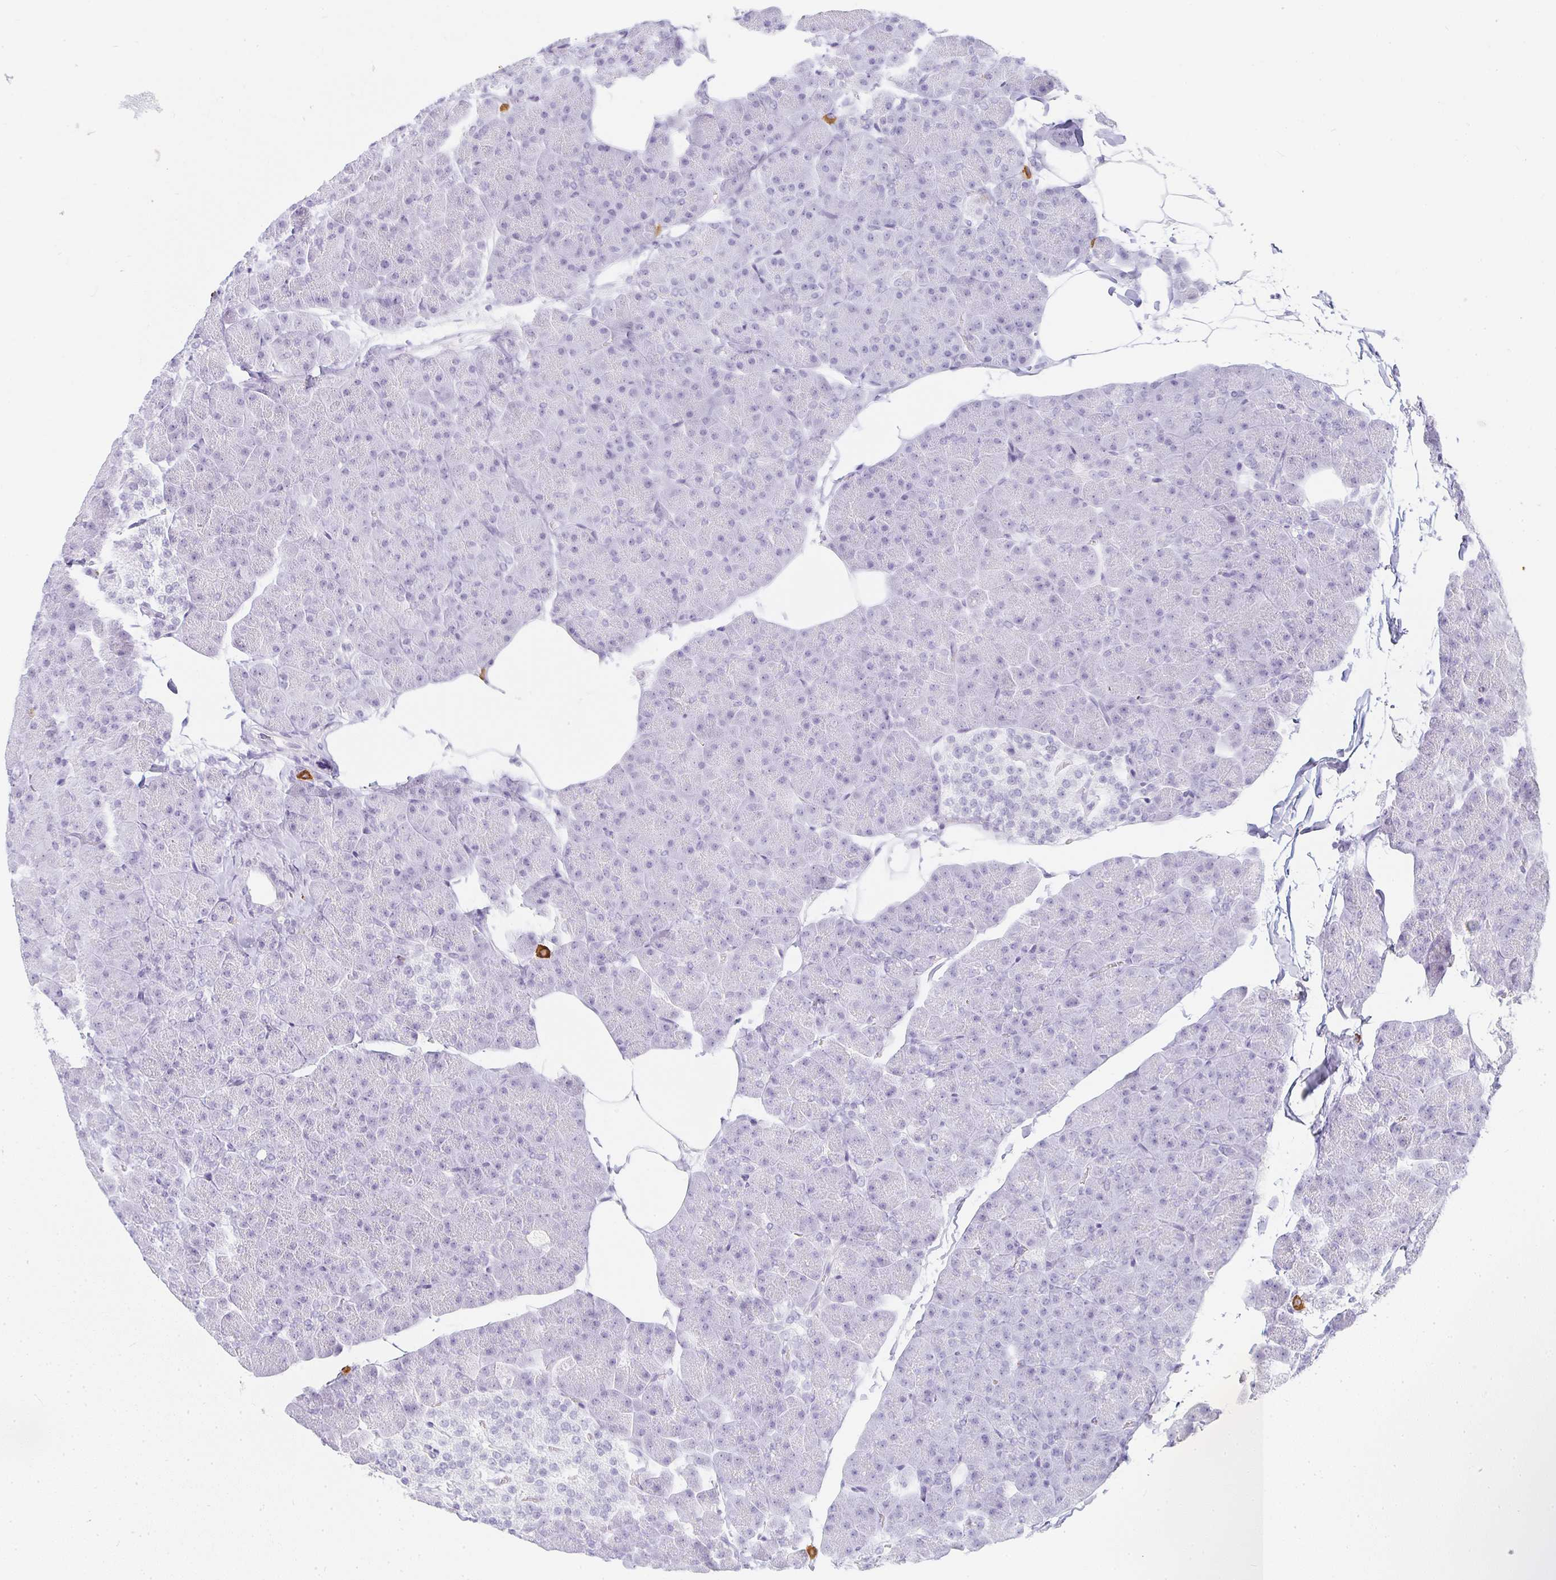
{"staining": {"intensity": "negative", "quantity": "none", "location": "none"}, "tissue": "pancreas", "cell_type": "Exocrine glandular cells", "image_type": "normal", "snomed": [{"axis": "morphology", "description": "Normal tissue, NOS"}, {"axis": "topography", "description": "Pancreas"}], "caption": "High power microscopy photomicrograph of an IHC micrograph of normal pancreas, revealing no significant positivity in exocrine glandular cells.", "gene": "TPSD1", "patient": {"sex": "male", "age": 35}}